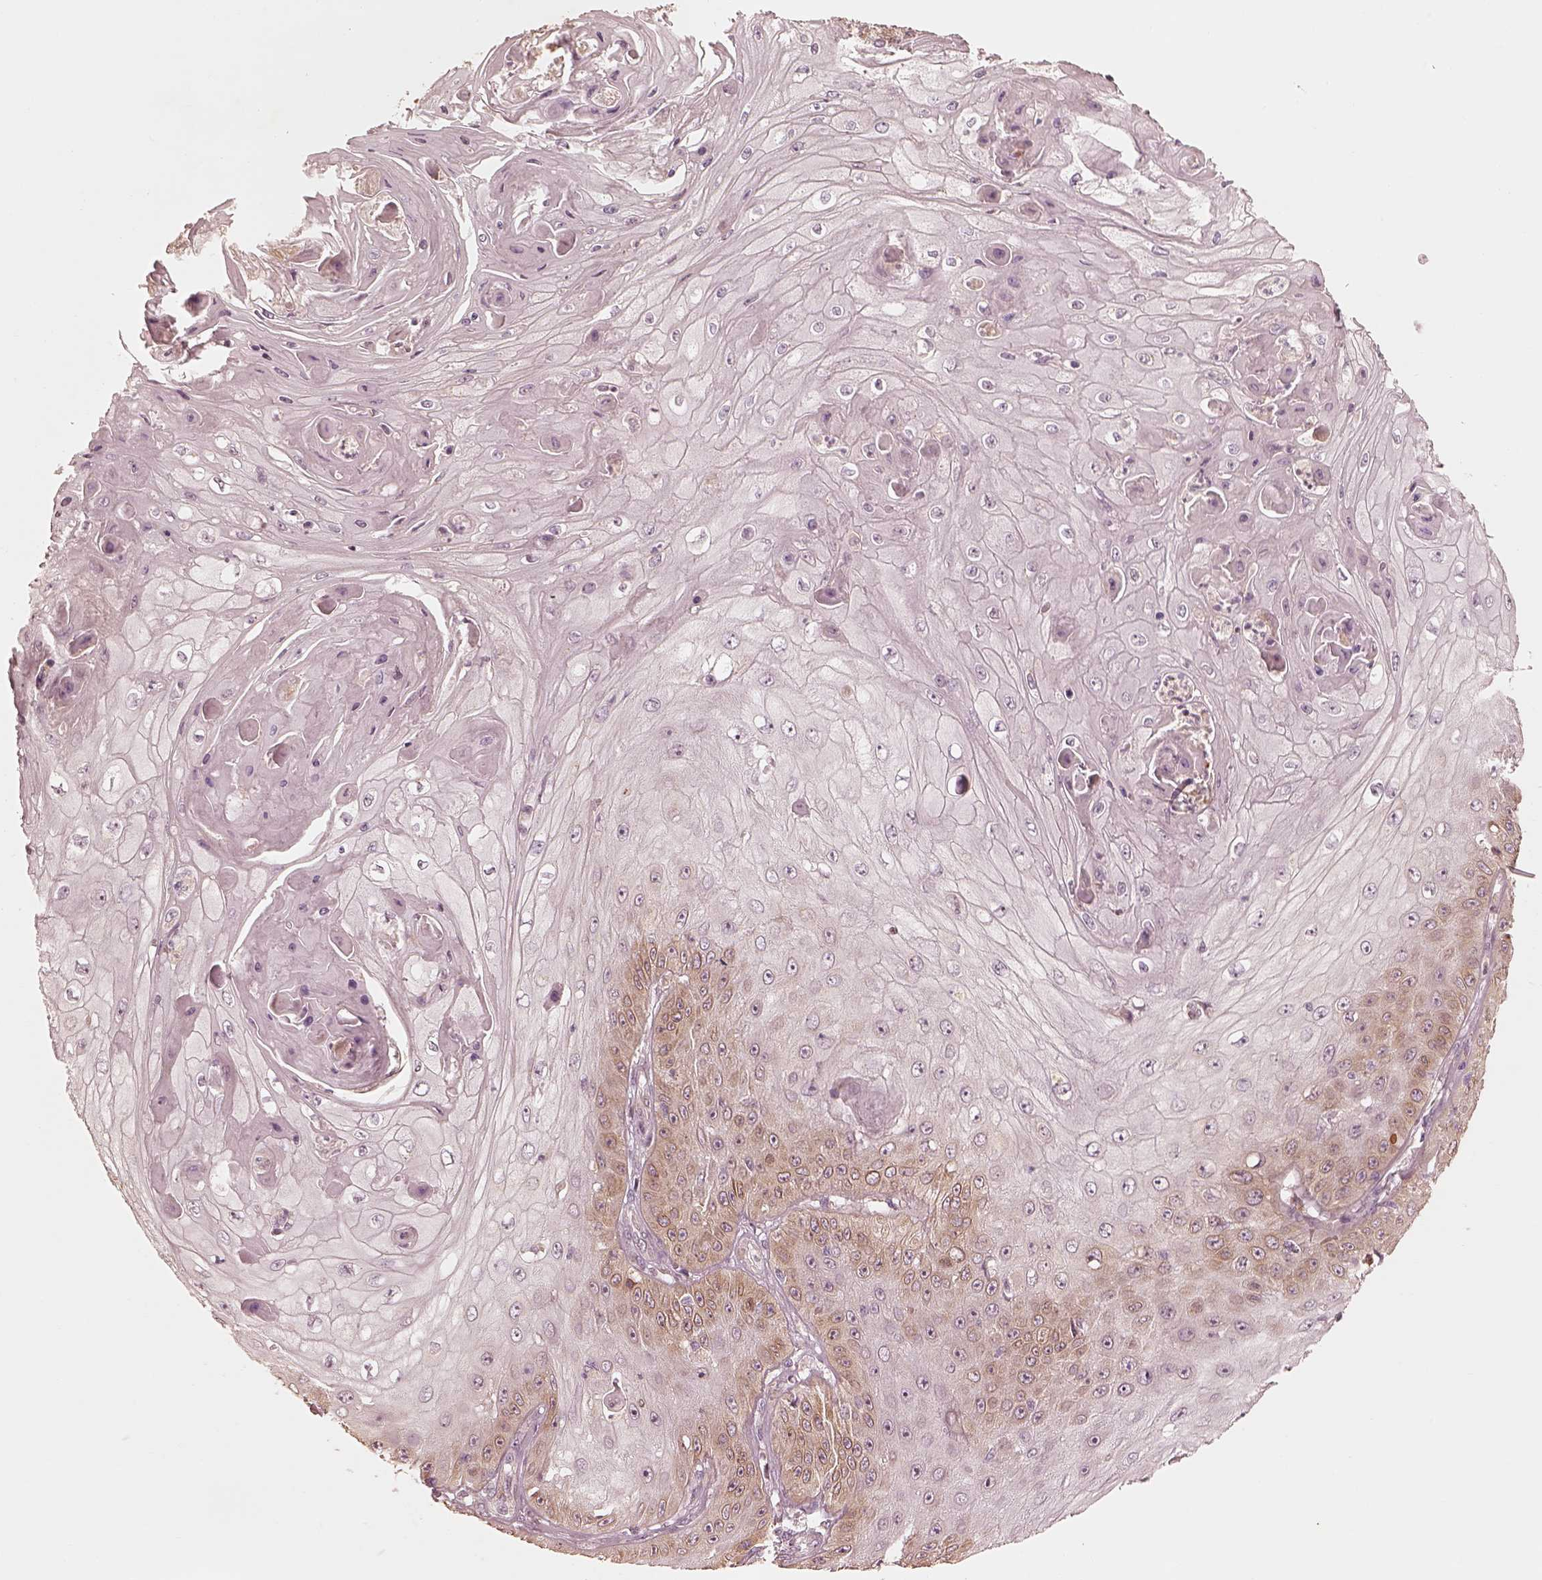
{"staining": {"intensity": "moderate", "quantity": "<25%", "location": "cytoplasmic/membranous"}, "tissue": "skin cancer", "cell_type": "Tumor cells", "image_type": "cancer", "snomed": [{"axis": "morphology", "description": "Squamous cell carcinoma, NOS"}, {"axis": "topography", "description": "Skin"}], "caption": "Human skin cancer (squamous cell carcinoma) stained with a brown dye shows moderate cytoplasmic/membranous positive staining in about <25% of tumor cells.", "gene": "WLS", "patient": {"sex": "male", "age": 70}}